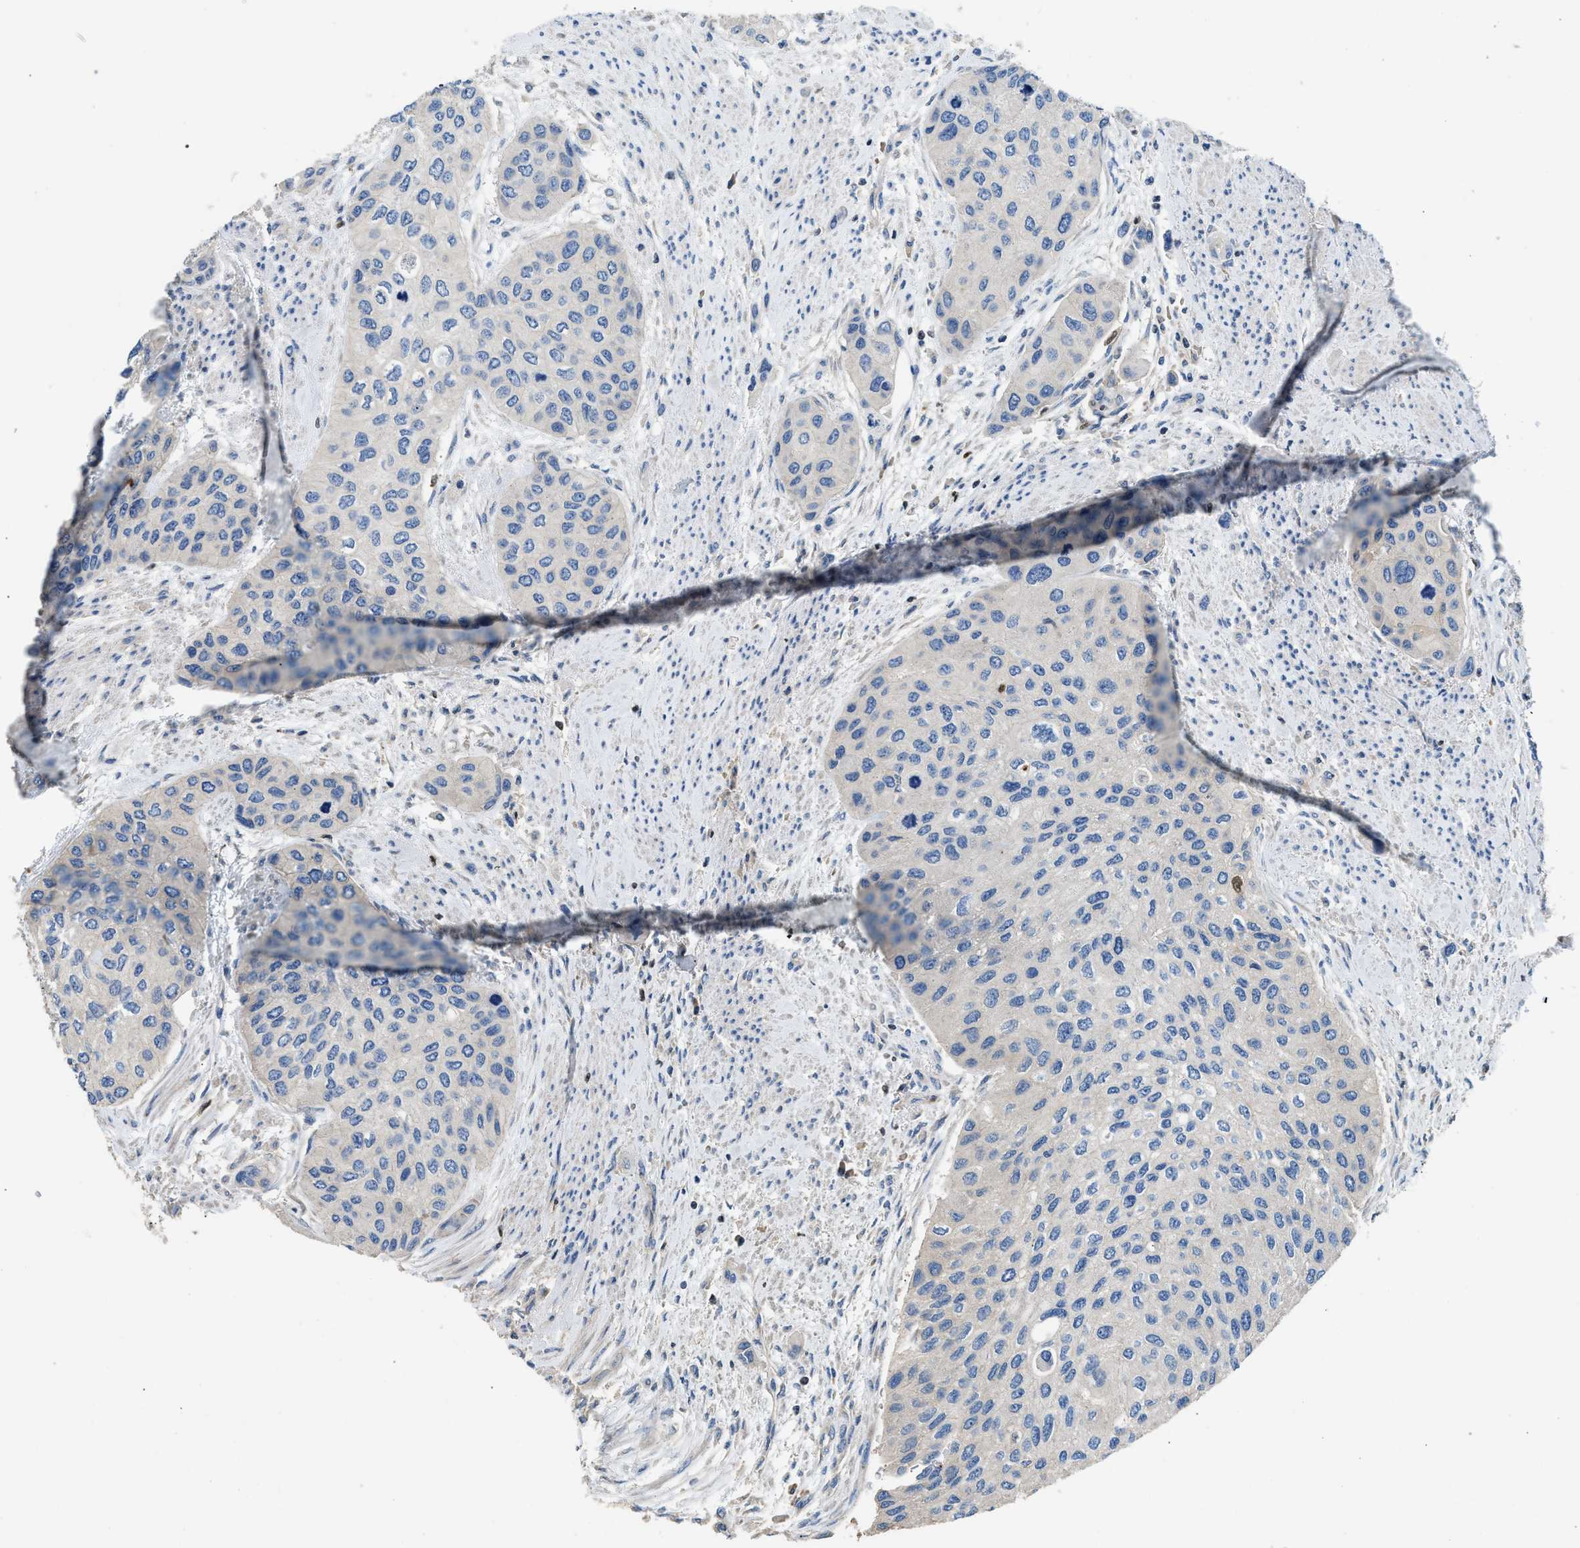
{"staining": {"intensity": "negative", "quantity": "none", "location": "none"}, "tissue": "urothelial cancer", "cell_type": "Tumor cells", "image_type": "cancer", "snomed": [{"axis": "morphology", "description": "Urothelial carcinoma, High grade"}, {"axis": "topography", "description": "Urinary bladder"}], "caption": "High magnification brightfield microscopy of urothelial carcinoma (high-grade) stained with DAB (3,3'-diaminobenzidine) (brown) and counterstained with hematoxylin (blue): tumor cells show no significant positivity.", "gene": "TOX", "patient": {"sex": "female", "age": 56}}